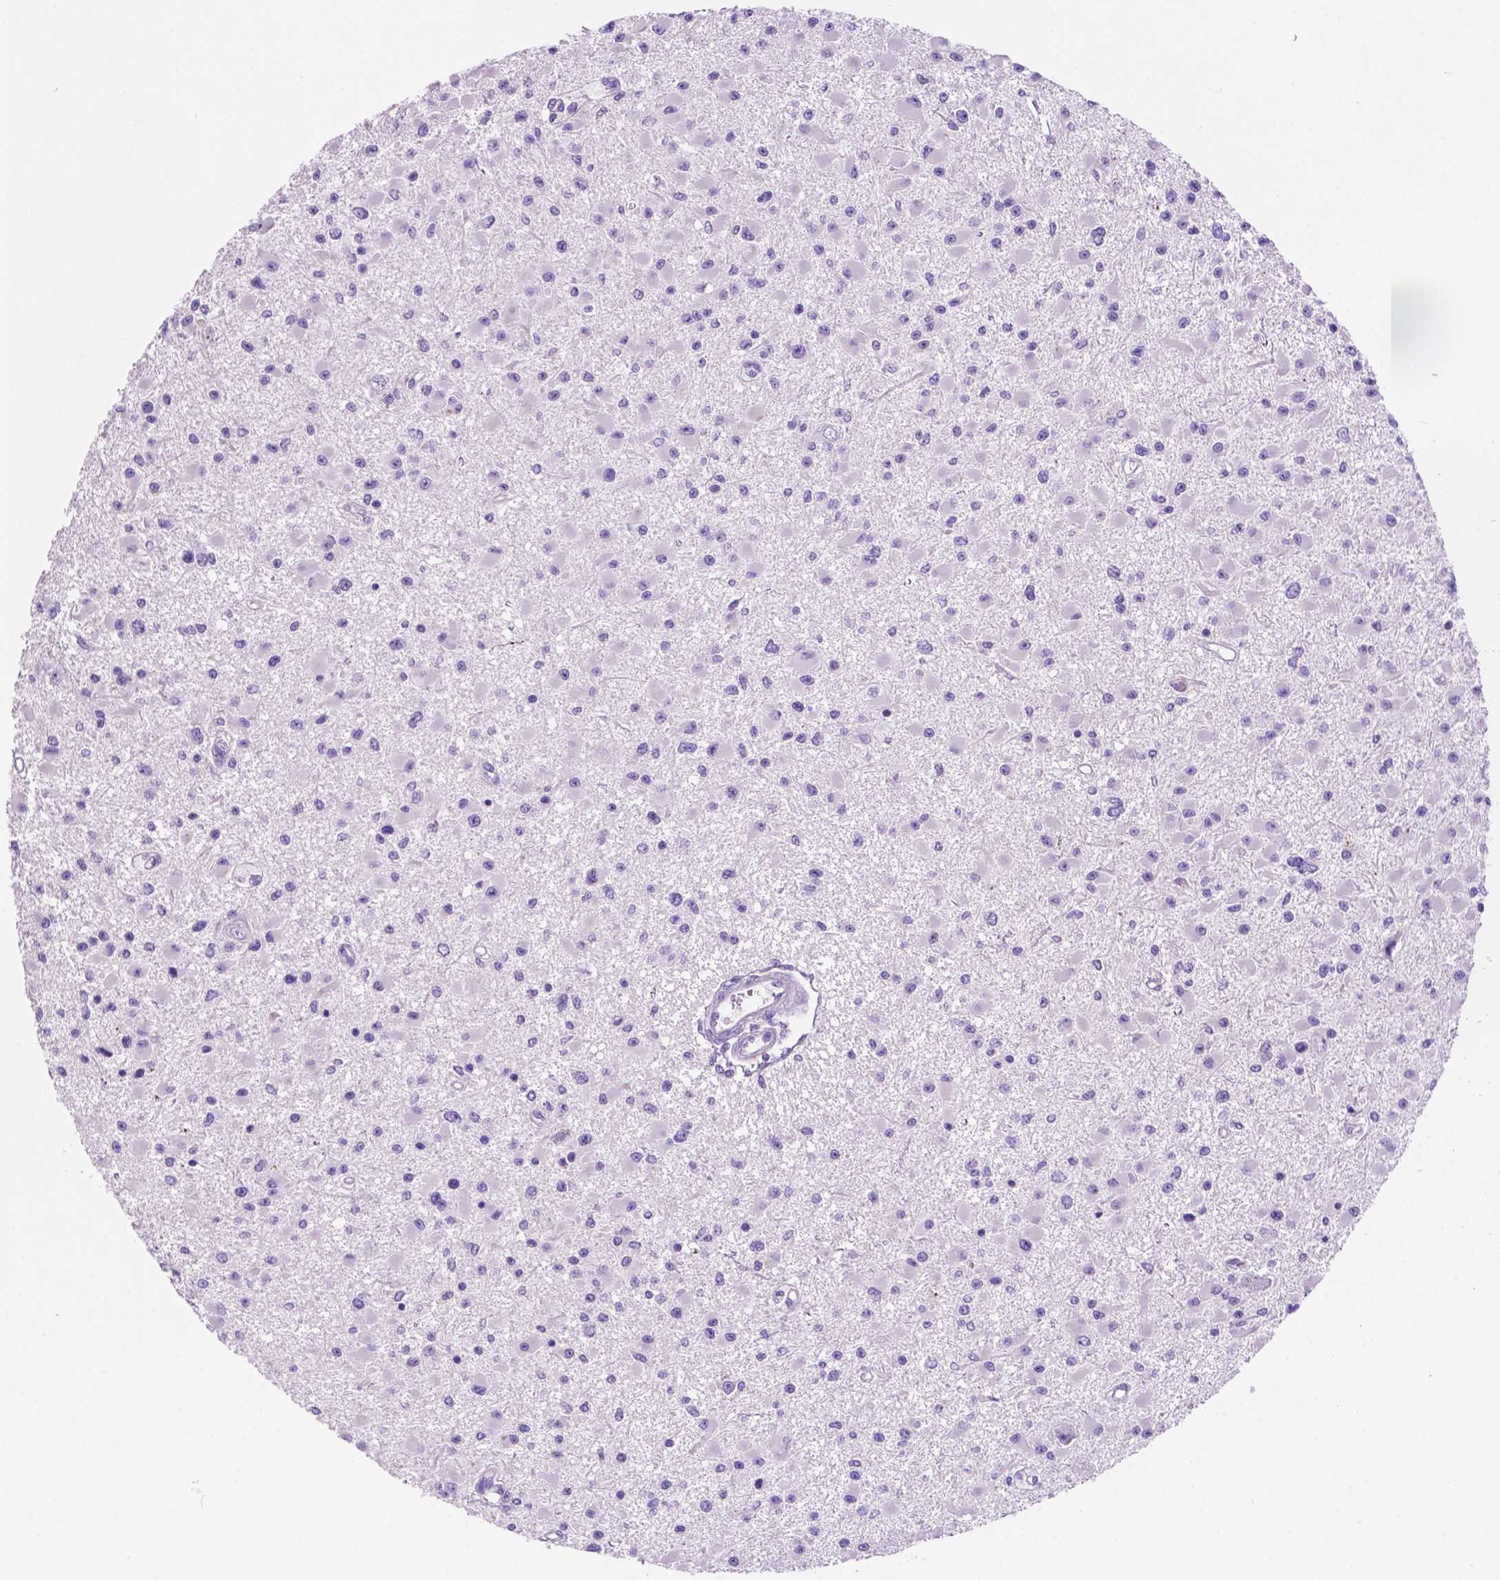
{"staining": {"intensity": "negative", "quantity": "none", "location": "none"}, "tissue": "glioma", "cell_type": "Tumor cells", "image_type": "cancer", "snomed": [{"axis": "morphology", "description": "Glioma, malignant, High grade"}, {"axis": "topography", "description": "Brain"}], "caption": "The histopathology image exhibits no significant staining in tumor cells of glioma.", "gene": "IGFN1", "patient": {"sex": "male", "age": 54}}